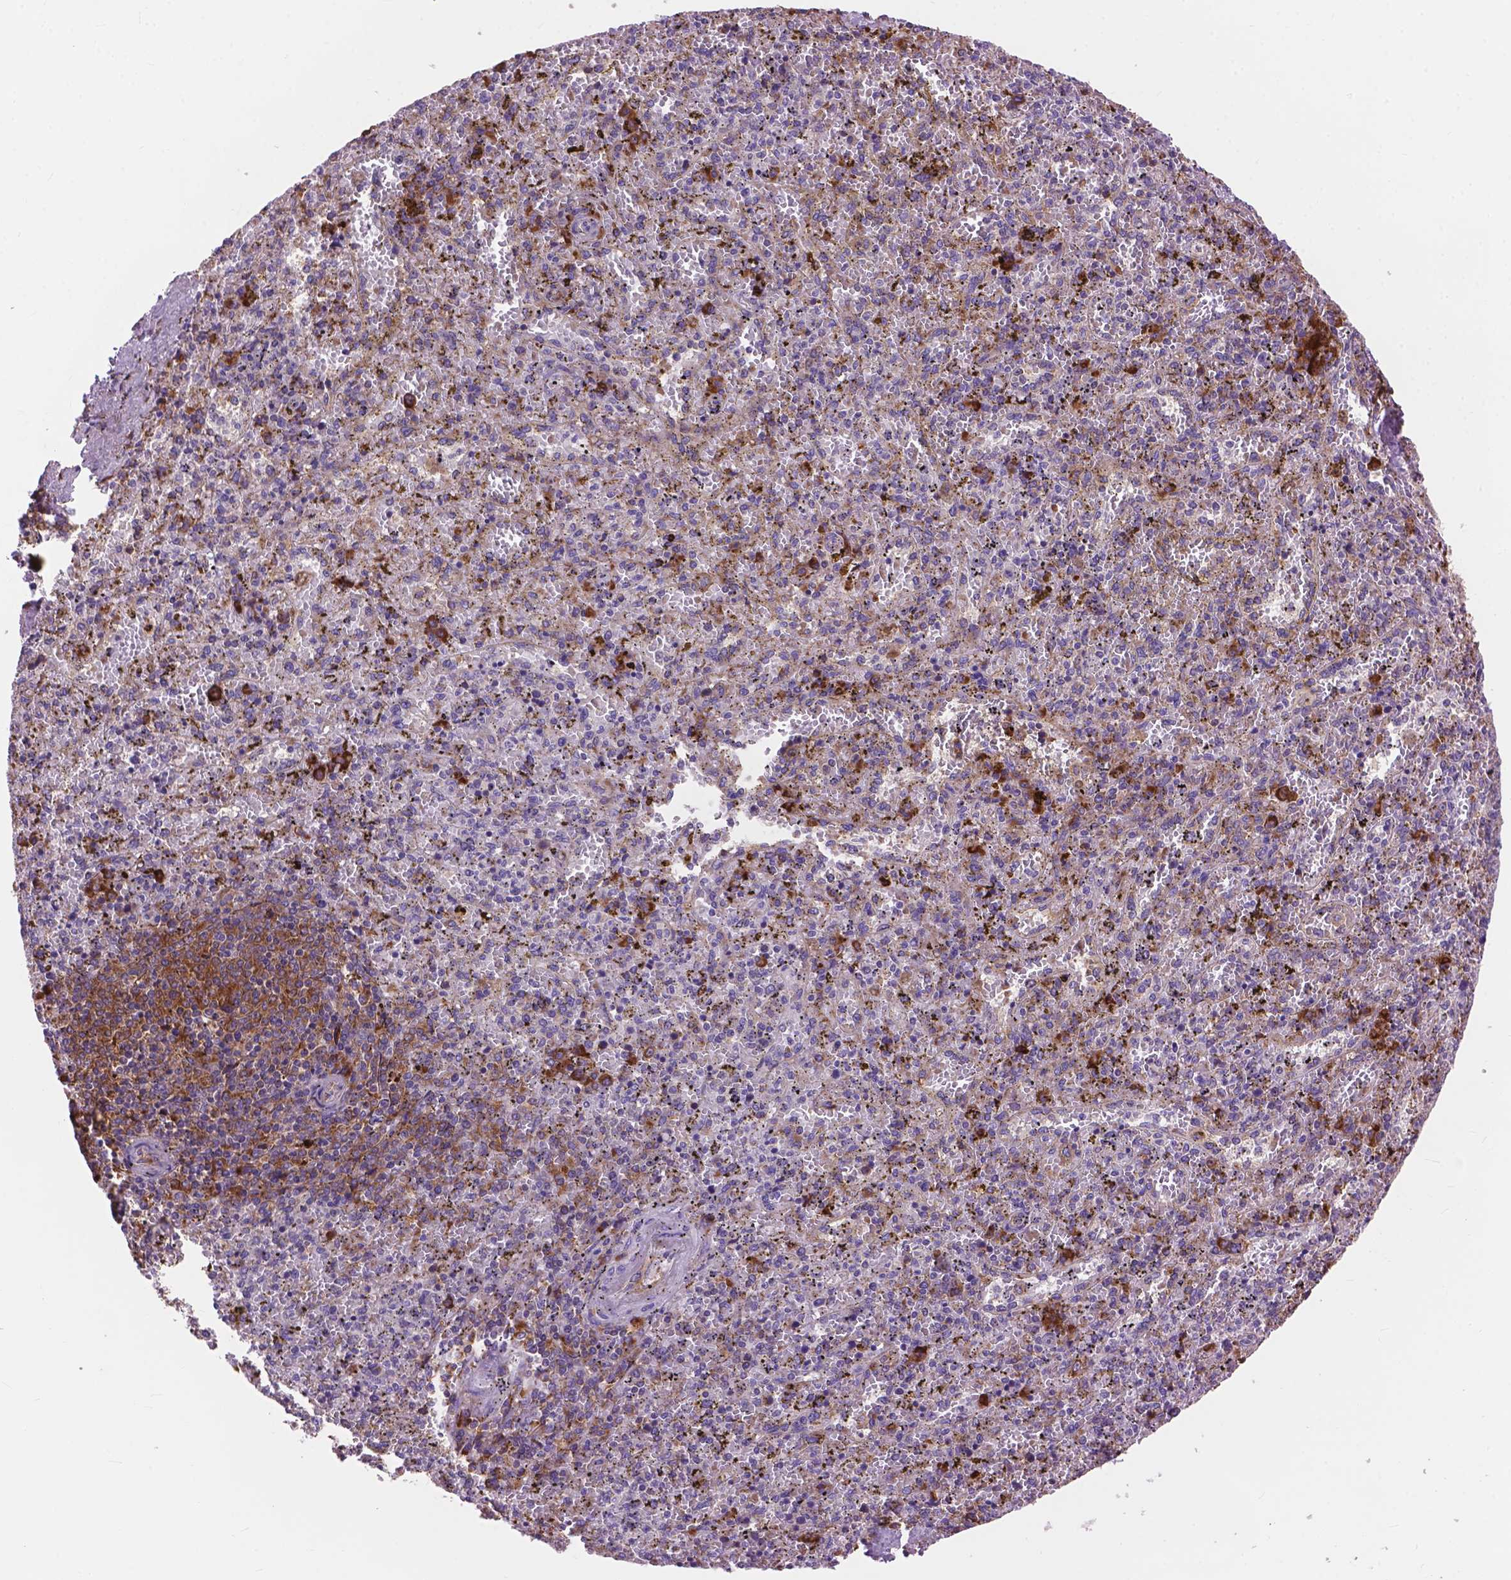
{"staining": {"intensity": "strong", "quantity": "<25%", "location": "cytoplasmic/membranous"}, "tissue": "spleen", "cell_type": "Cells in red pulp", "image_type": "normal", "snomed": [{"axis": "morphology", "description": "Normal tissue, NOS"}, {"axis": "topography", "description": "Spleen"}], "caption": "Protein expression analysis of benign spleen shows strong cytoplasmic/membranous staining in about <25% of cells in red pulp.", "gene": "RPL37A", "patient": {"sex": "female", "age": 50}}